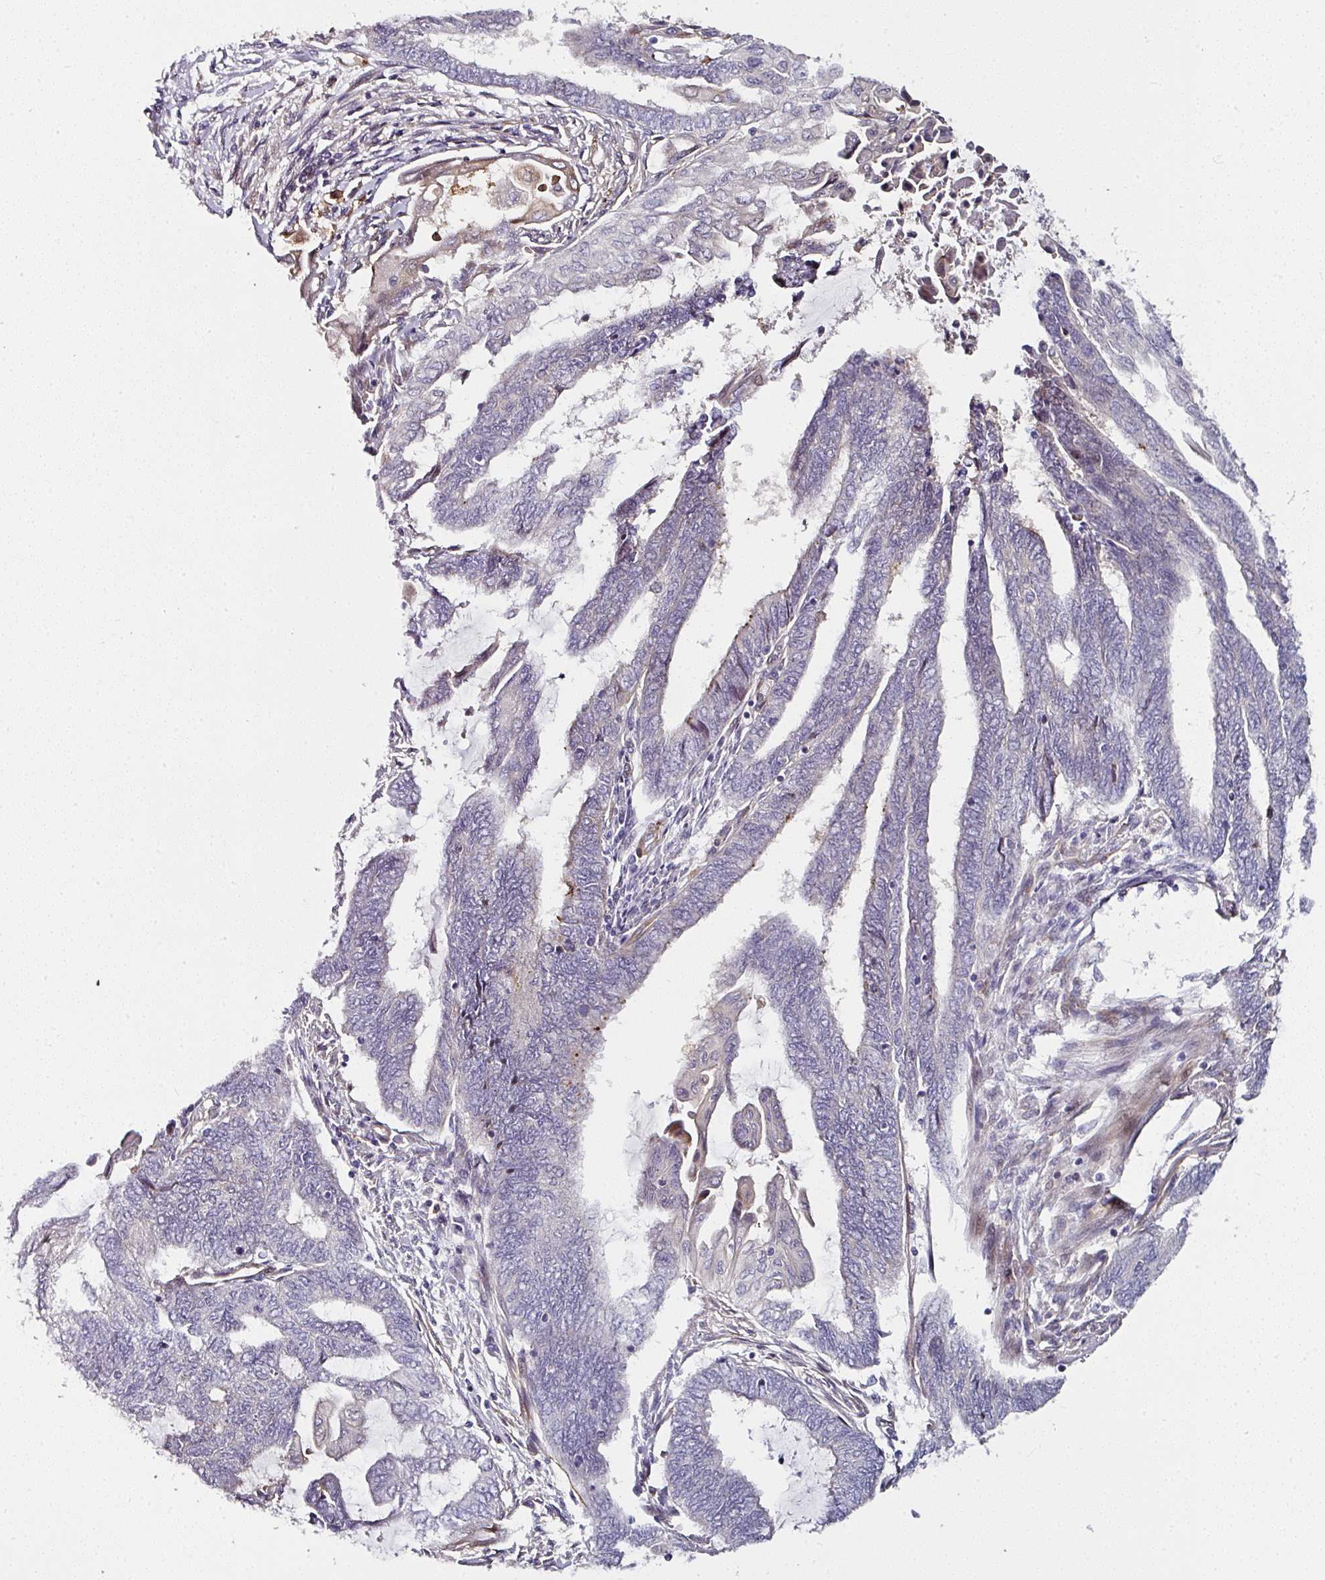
{"staining": {"intensity": "negative", "quantity": "none", "location": "none"}, "tissue": "endometrial cancer", "cell_type": "Tumor cells", "image_type": "cancer", "snomed": [{"axis": "morphology", "description": "Adenocarcinoma, NOS"}, {"axis": "topography", "description": "Uterus"}, {"axis": "topography", "description": "Endometrium"}], "caption": "Adenocarcinoma (endometrial) stained for a protein using IHC reveals no expression tumor cells.", "gene": "BEND5", "patient": {"sex": "female", "age": 70}}